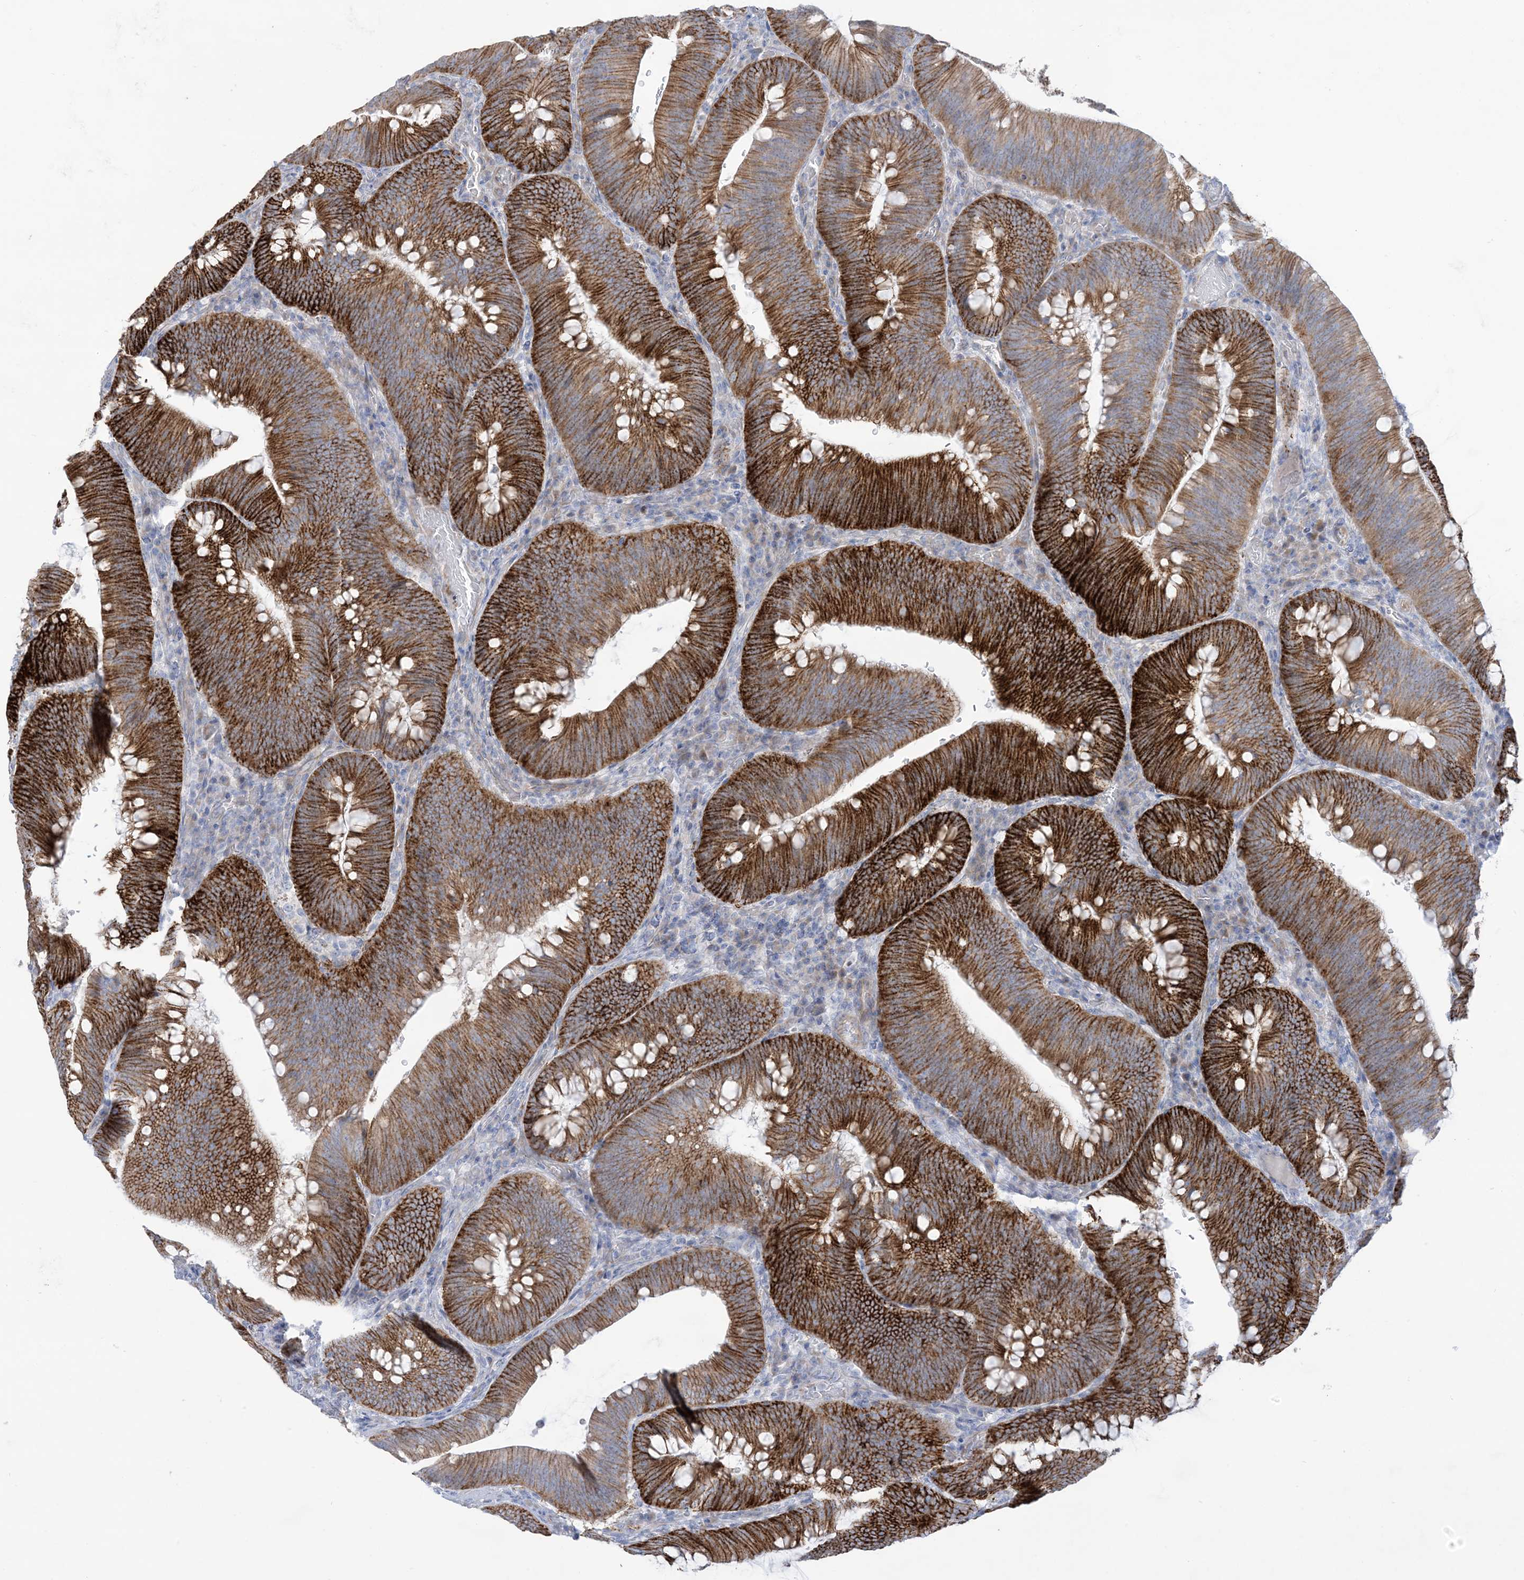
{"staining": {"intensity": "strong", "quantity": ">75%", "location": "cytoplasmic/membranous"}, "tissue": "colorectal cancer", "cell_type": "Tumor cells", "image_type": "cancer", "snomed": [{"axis": "morphology", "description": "Normal tissue, NOS"}, {"axis": "topography", "description": "Colon"}], "caption": "This histopathology image exhibits immunohistochemistry (IHC) staining of colorectal cancer, with high strong cytoplasmic/membranous expression in about >75% of tumor cells.", "gene": "ATP11C", "patient": {"sex": "female", "age": 82}}